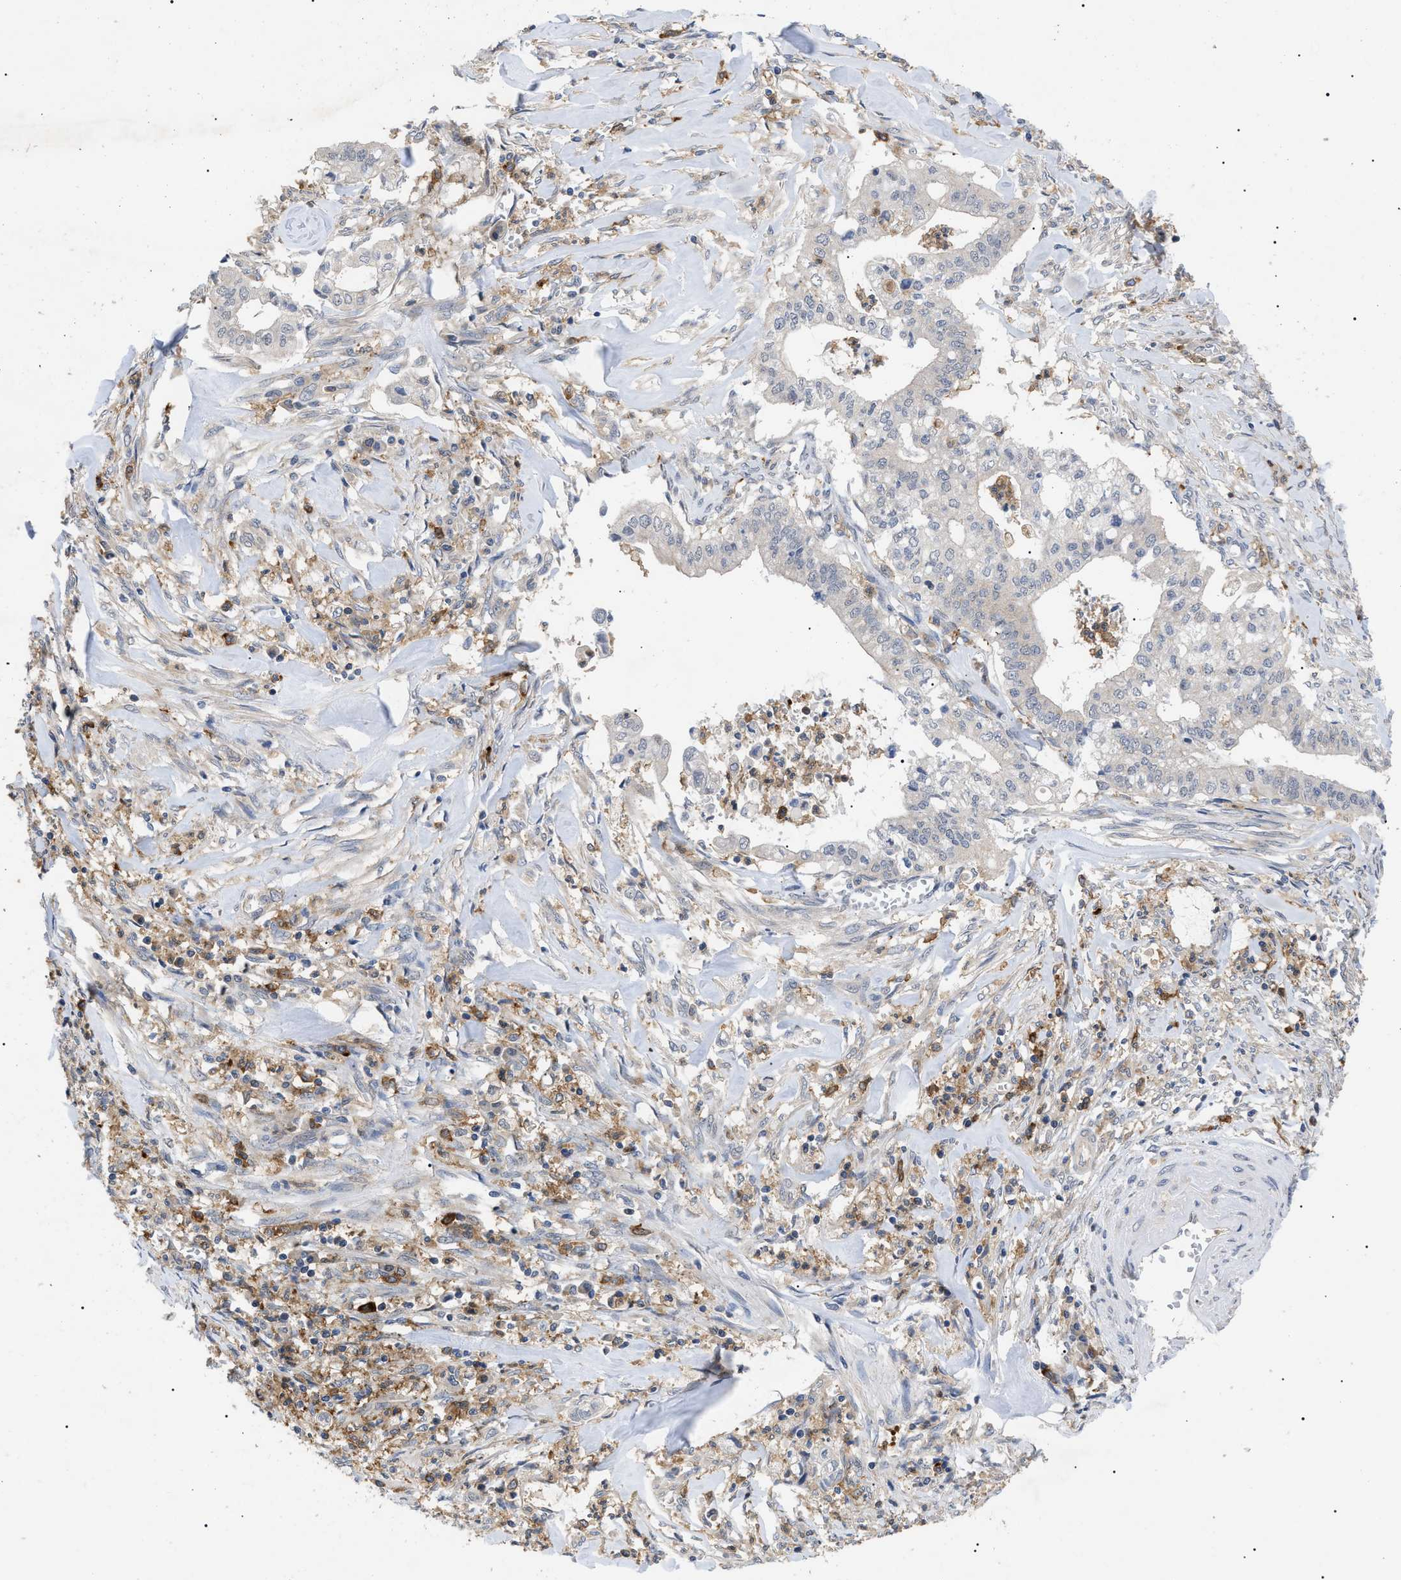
{"staining": {"intensity": "negative", "quantity": "none", "location": "none"}, "tissue": "cervical cancer", "cell_type": "Tumor cells", "image_type": "cancer", "snomed": [{"axis": "morphology", "description": "Adenocarcinoma, NOS"}, {"axis": "topography", "description": "Cervix"}], "caption": "High power microscopy micrograph of an IHC image of cervical adenocarcinoma, revealing no significant staining in tumor cells.", "gene": "CD300A", "patient": {"sex": "female", "age": 44}}